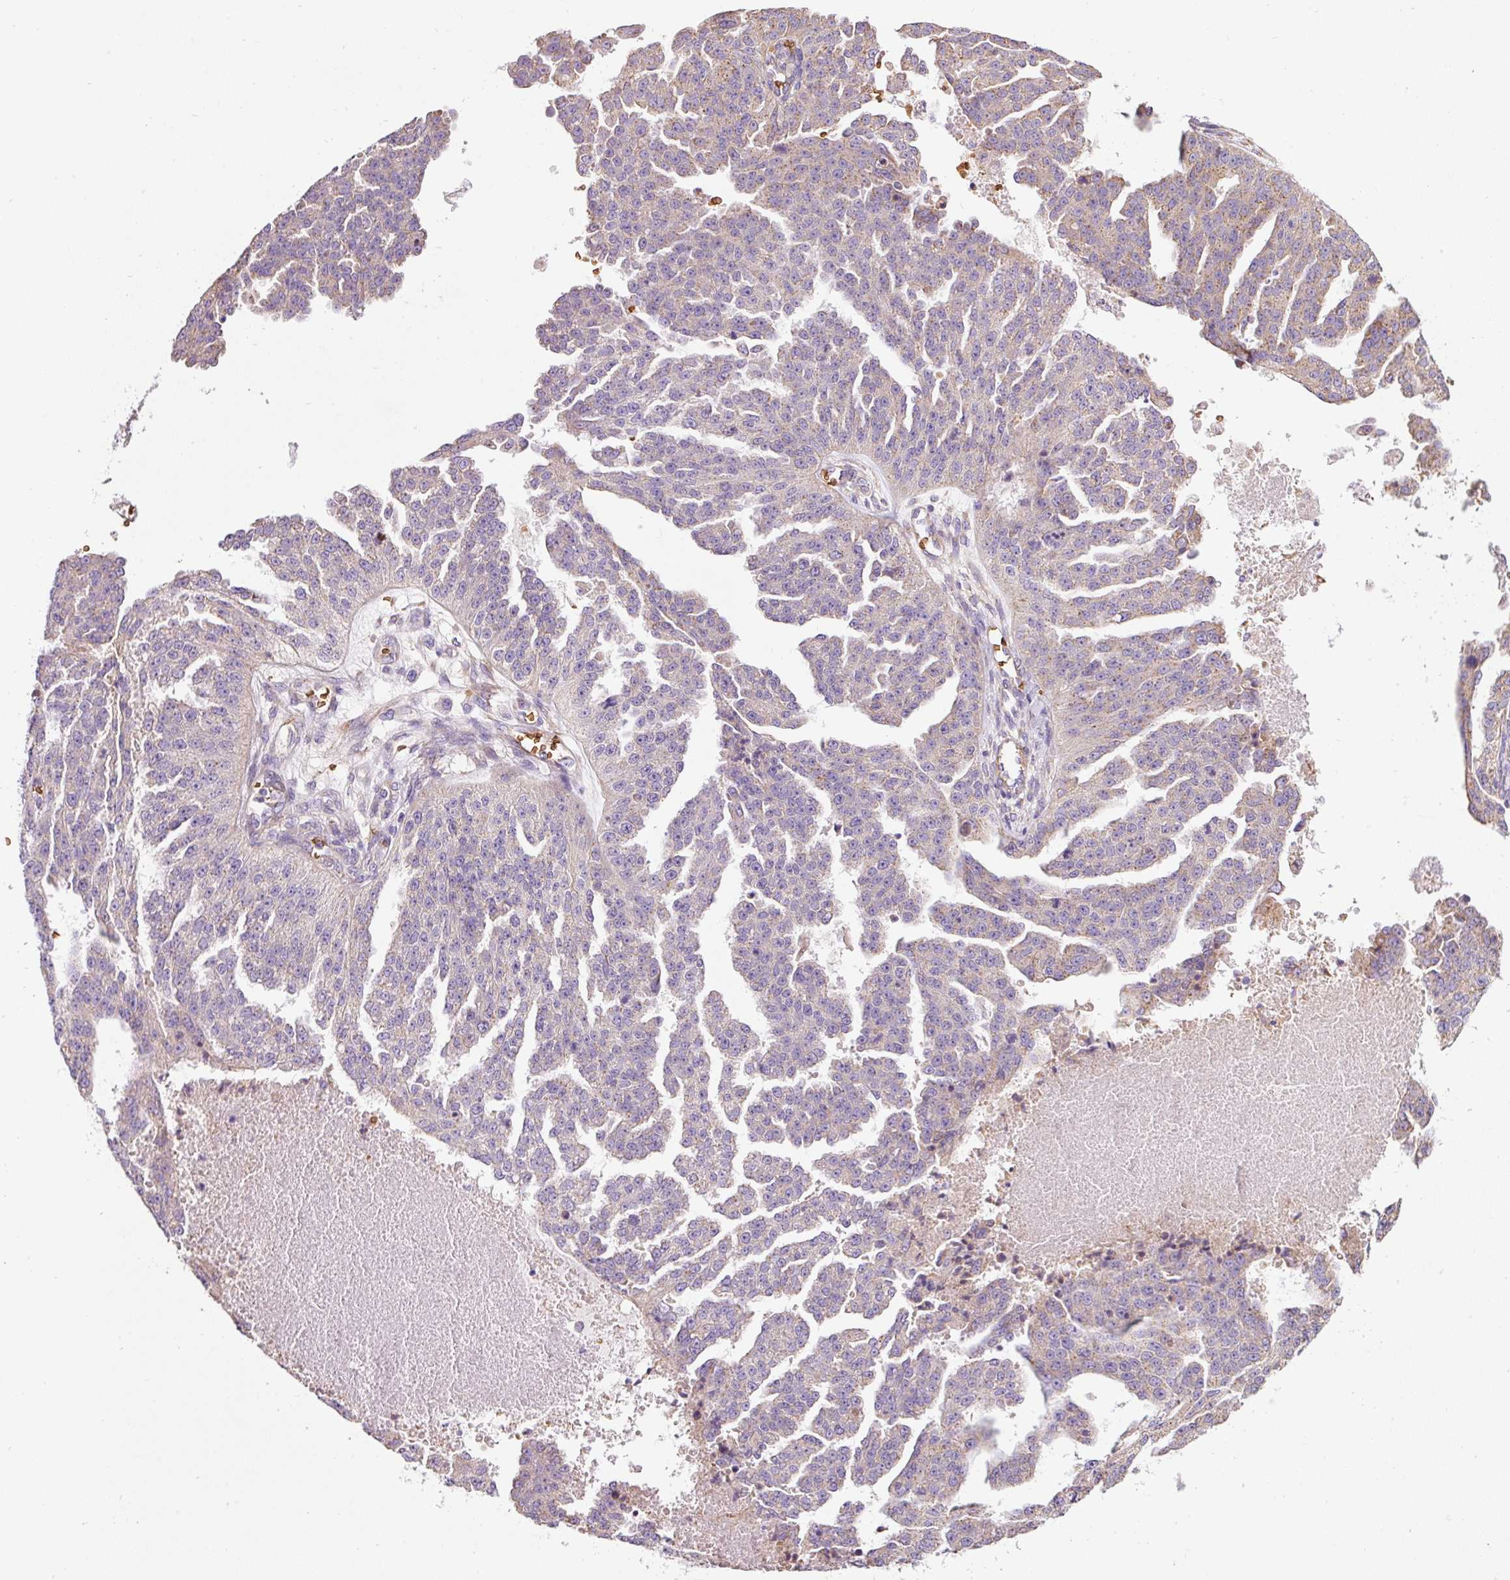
{"staining": {"intensity": "weak", "quantity": "<25%", "location": "cytoplasmic/membranous"}, "tissue": "ovarian cancer", "cell_type": "Tumor cells", "image_type": "cancer", "snomed": [{"axis": "morphology", "description": "Cystadenocarcinoma, serous, NOS"}, {"axis": "topography", "description": "Ovary"}], "caption": "Tumor cells are negative for protein expression in human ovarian cancer (serous cystadenocarcinoma).", "gene": "PRRC2A", "patient": {"sex": "female", "age": 58}}